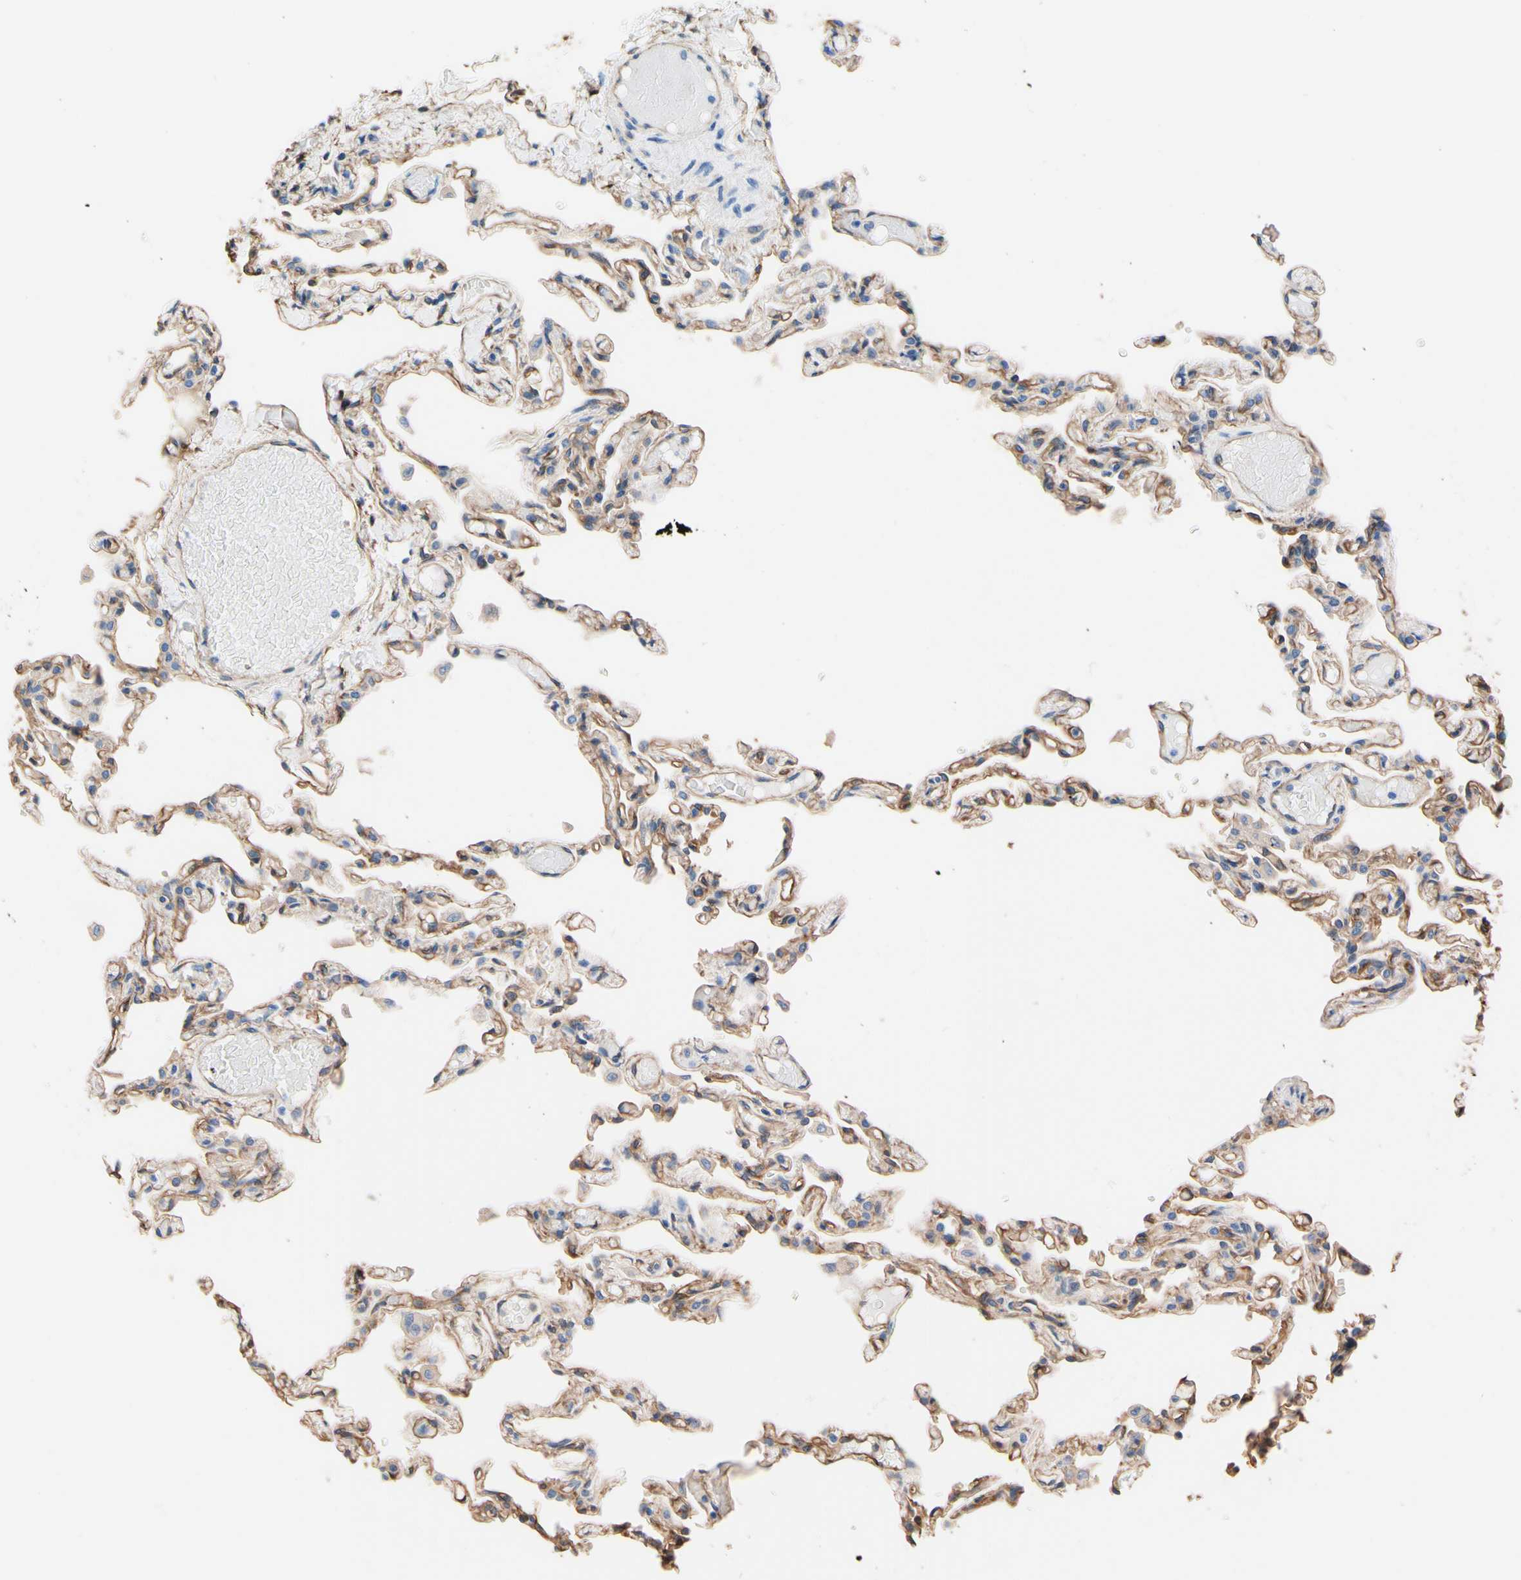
{"staining": {"intensity": "weak", "quantity": ">75%", "location": "cytoplasmic/membranous"}, "tissue": "lung", "cell_type": "Alveolar cells", "image_type": "normal", "snomed": [{"axis": "morphology", "description": "Normal tissue, NOS"}, {"axis": "topography", "description": "Lung"}], "caption": "Lung stained with a brown dye displays weak cytoplasmic/membranous positive positivity in about >75% of alveolar cells.", "gene": "DPYSL3", "patient": {"sex": "male", "age": 21}}